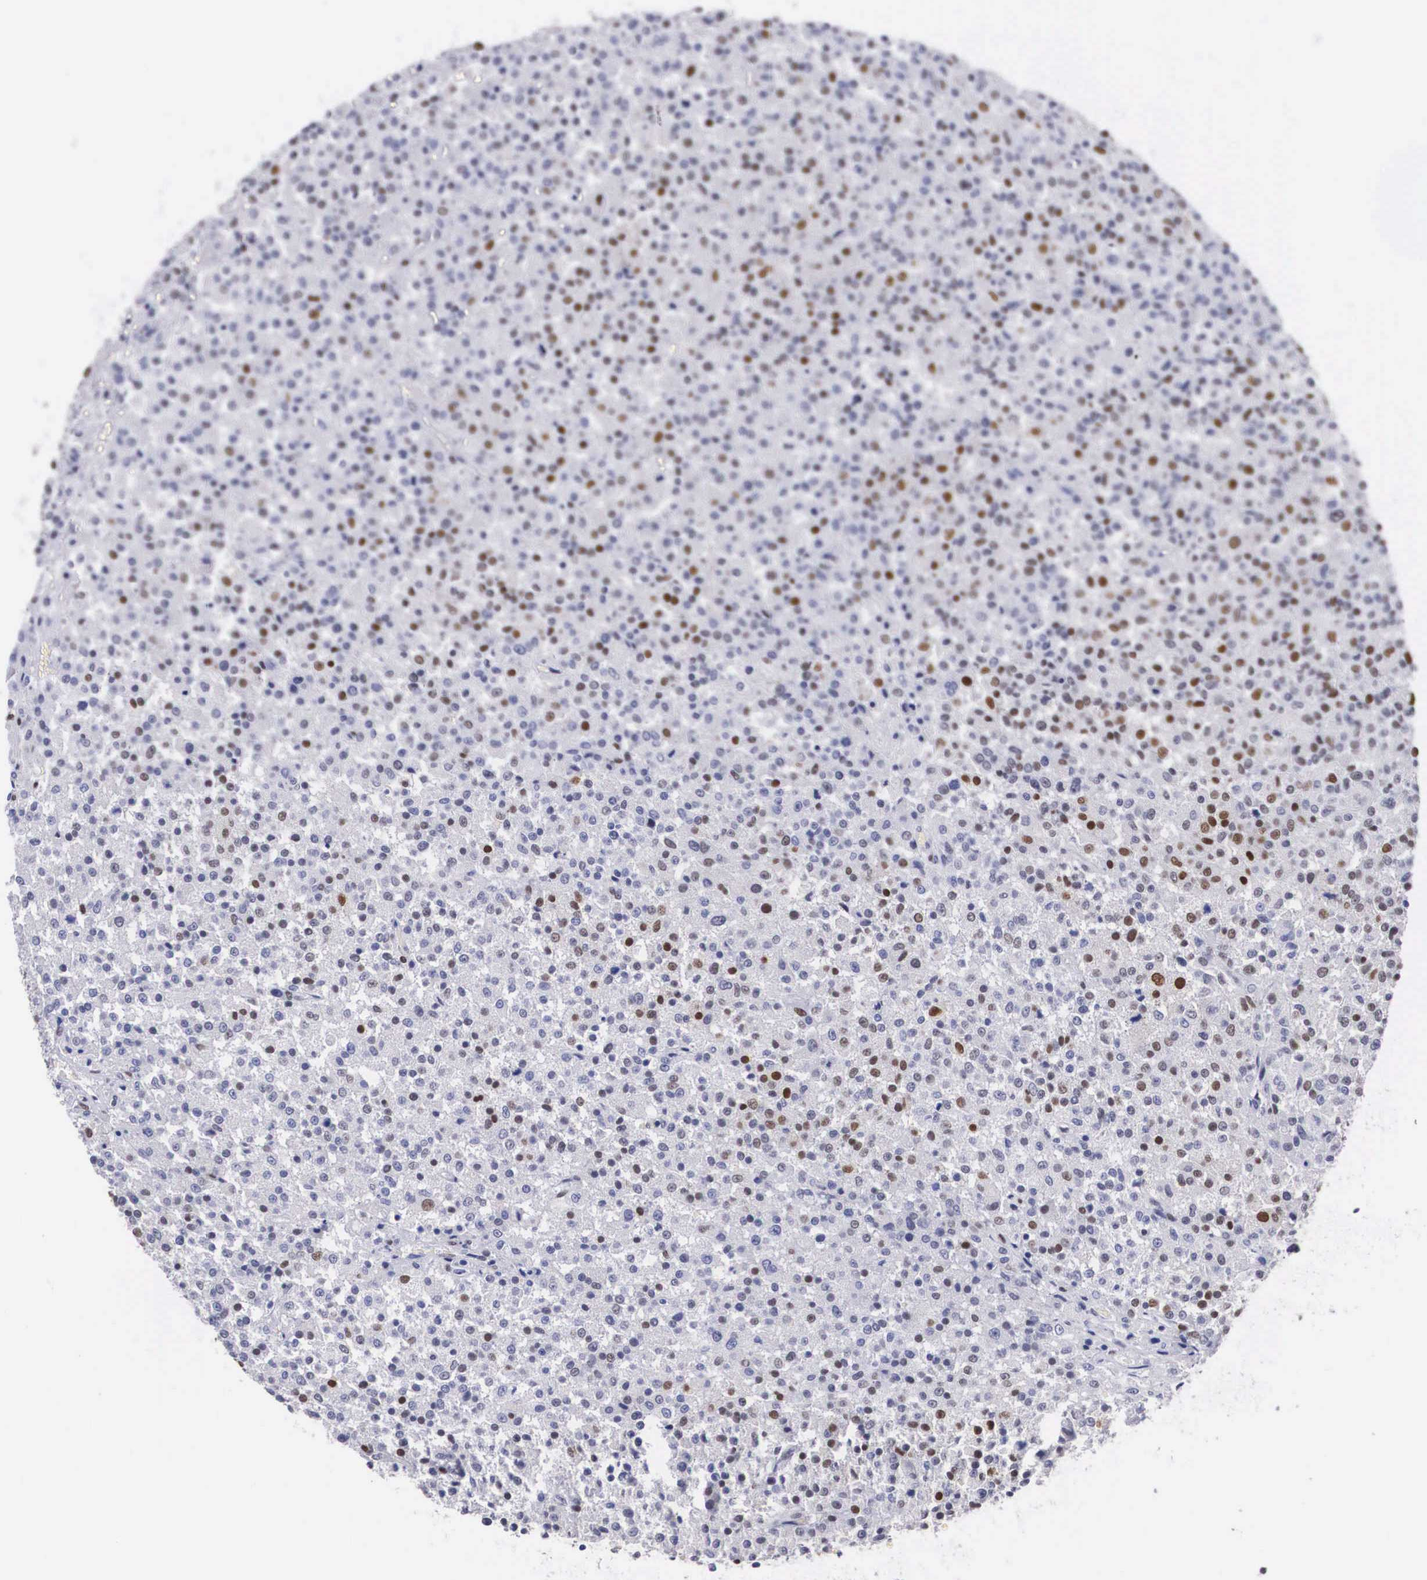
{"staining": {"intensity": "moderate", "quantity": "25%-75%", "location": "nuclear"}, "tissue": "testis cancer", "cell_type": "Tumor cells", "image_type": "cancer", "snomed": [{"axis": "morphology", "description": "Seminoma, NOS"}, {"axis": "topography", "description": "Testis"}], "caption": "There is medium levels of moderate nuclear positivity in tumor cells of testis seminoma, as demonstrated by immunohistochemical staining (brown color).", "gene": "KHDRBS3", "patient": {"sex": "male", "age": 59}}